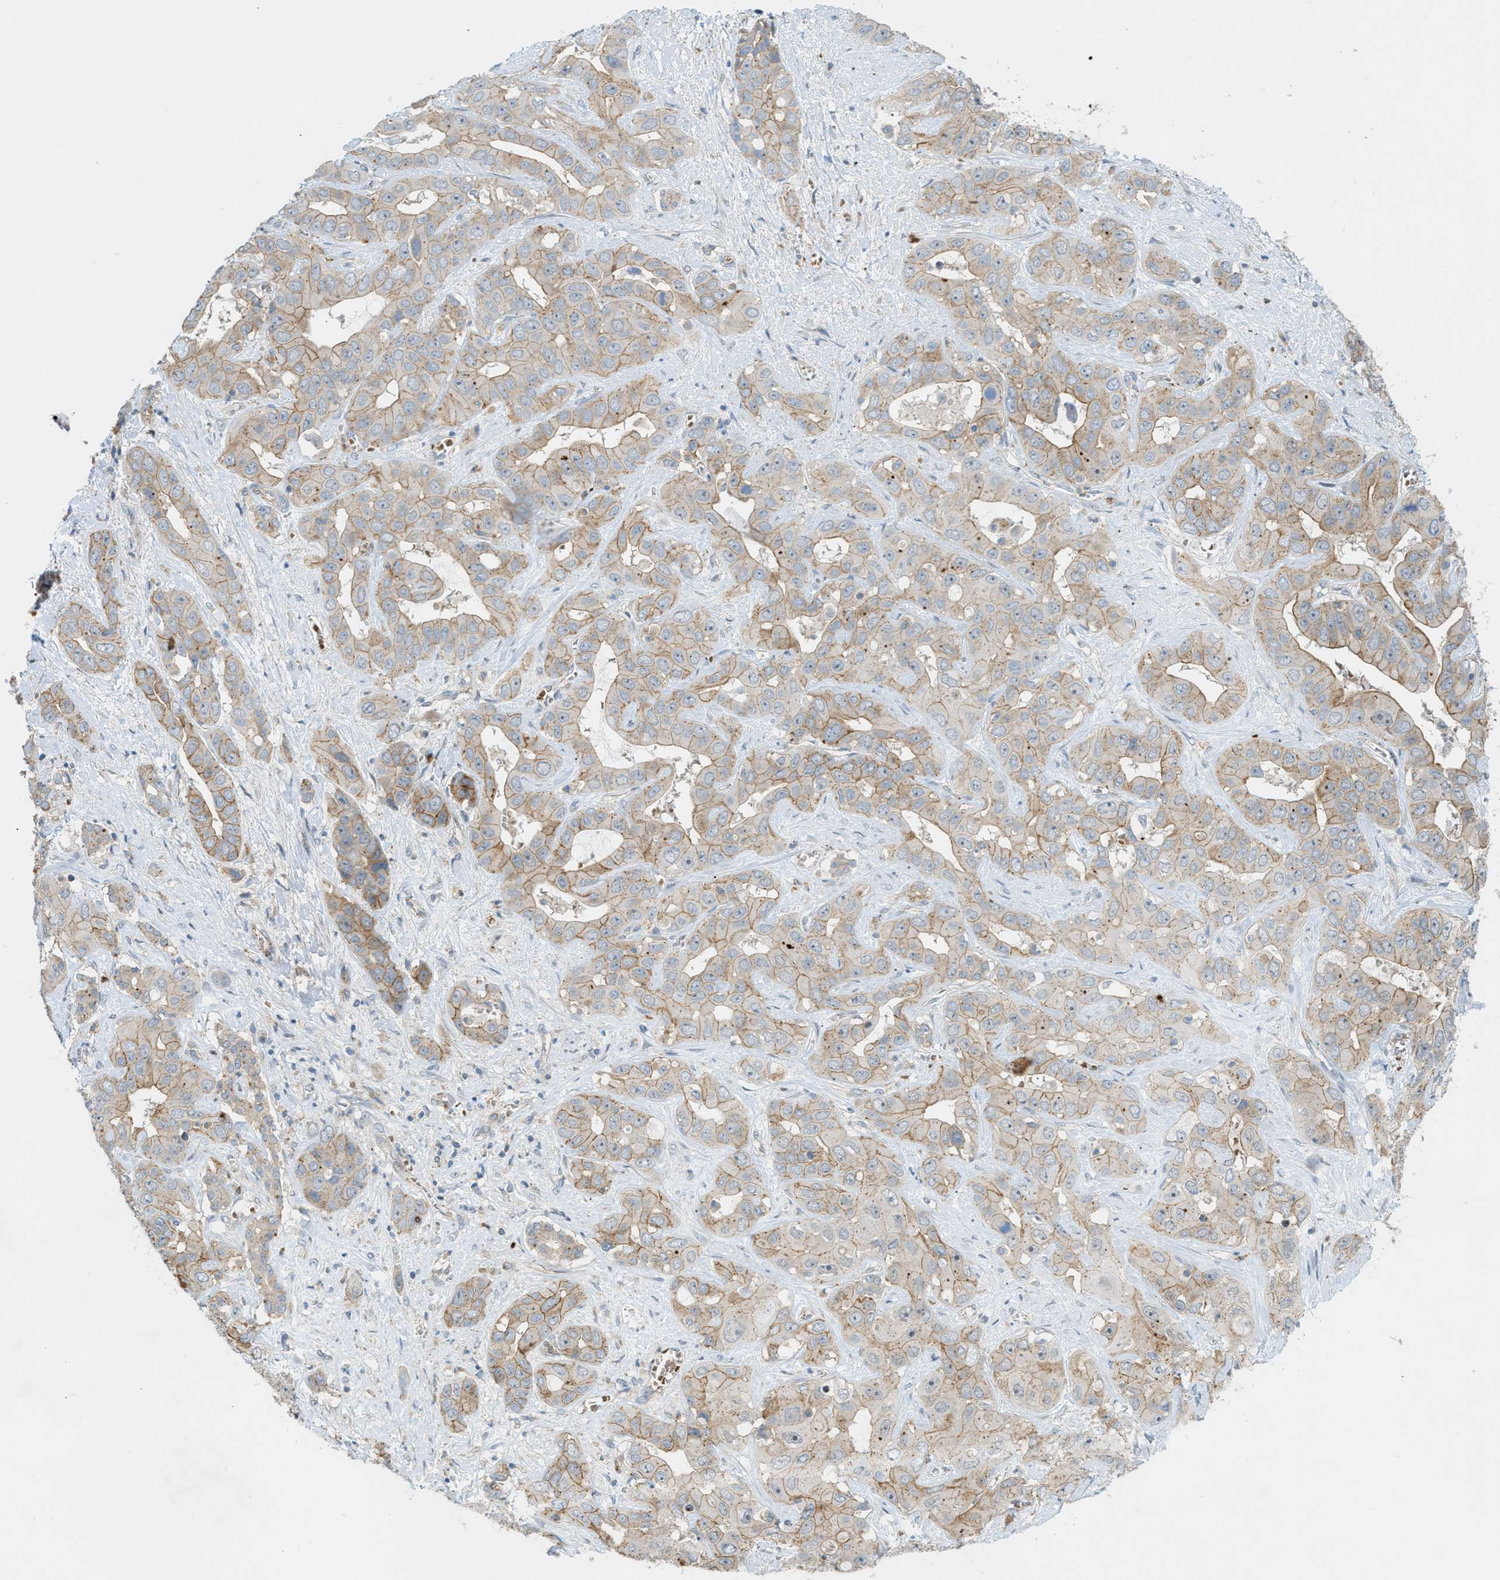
{"staining": {"intensity": "moderate", "quantity": ">75%", "location": "cytoplasmic/membranous"}, "tissue": "liver cancer", "cell_type": "Tumor cells", "image_type": "cancer", "snomed": [{"axis": "morphology", "description": "Cholangiocarcinoma"}, {"axis": "topography", "description": "Liver"}], "caption": "Protein analysis of cholangiocarcinoma (liver) tissue demonstrates moderate cytoplasmic/membranous positivity in approximately >75% of tumor cells. The staining was performed using DAB (3,3'-diaminobenzidine), with brown indicating positive protein expression. Nuclei are stained blue with hematoxylin.", "gene": "GRK6", "patient": {"sex": "female", "age": 52}}